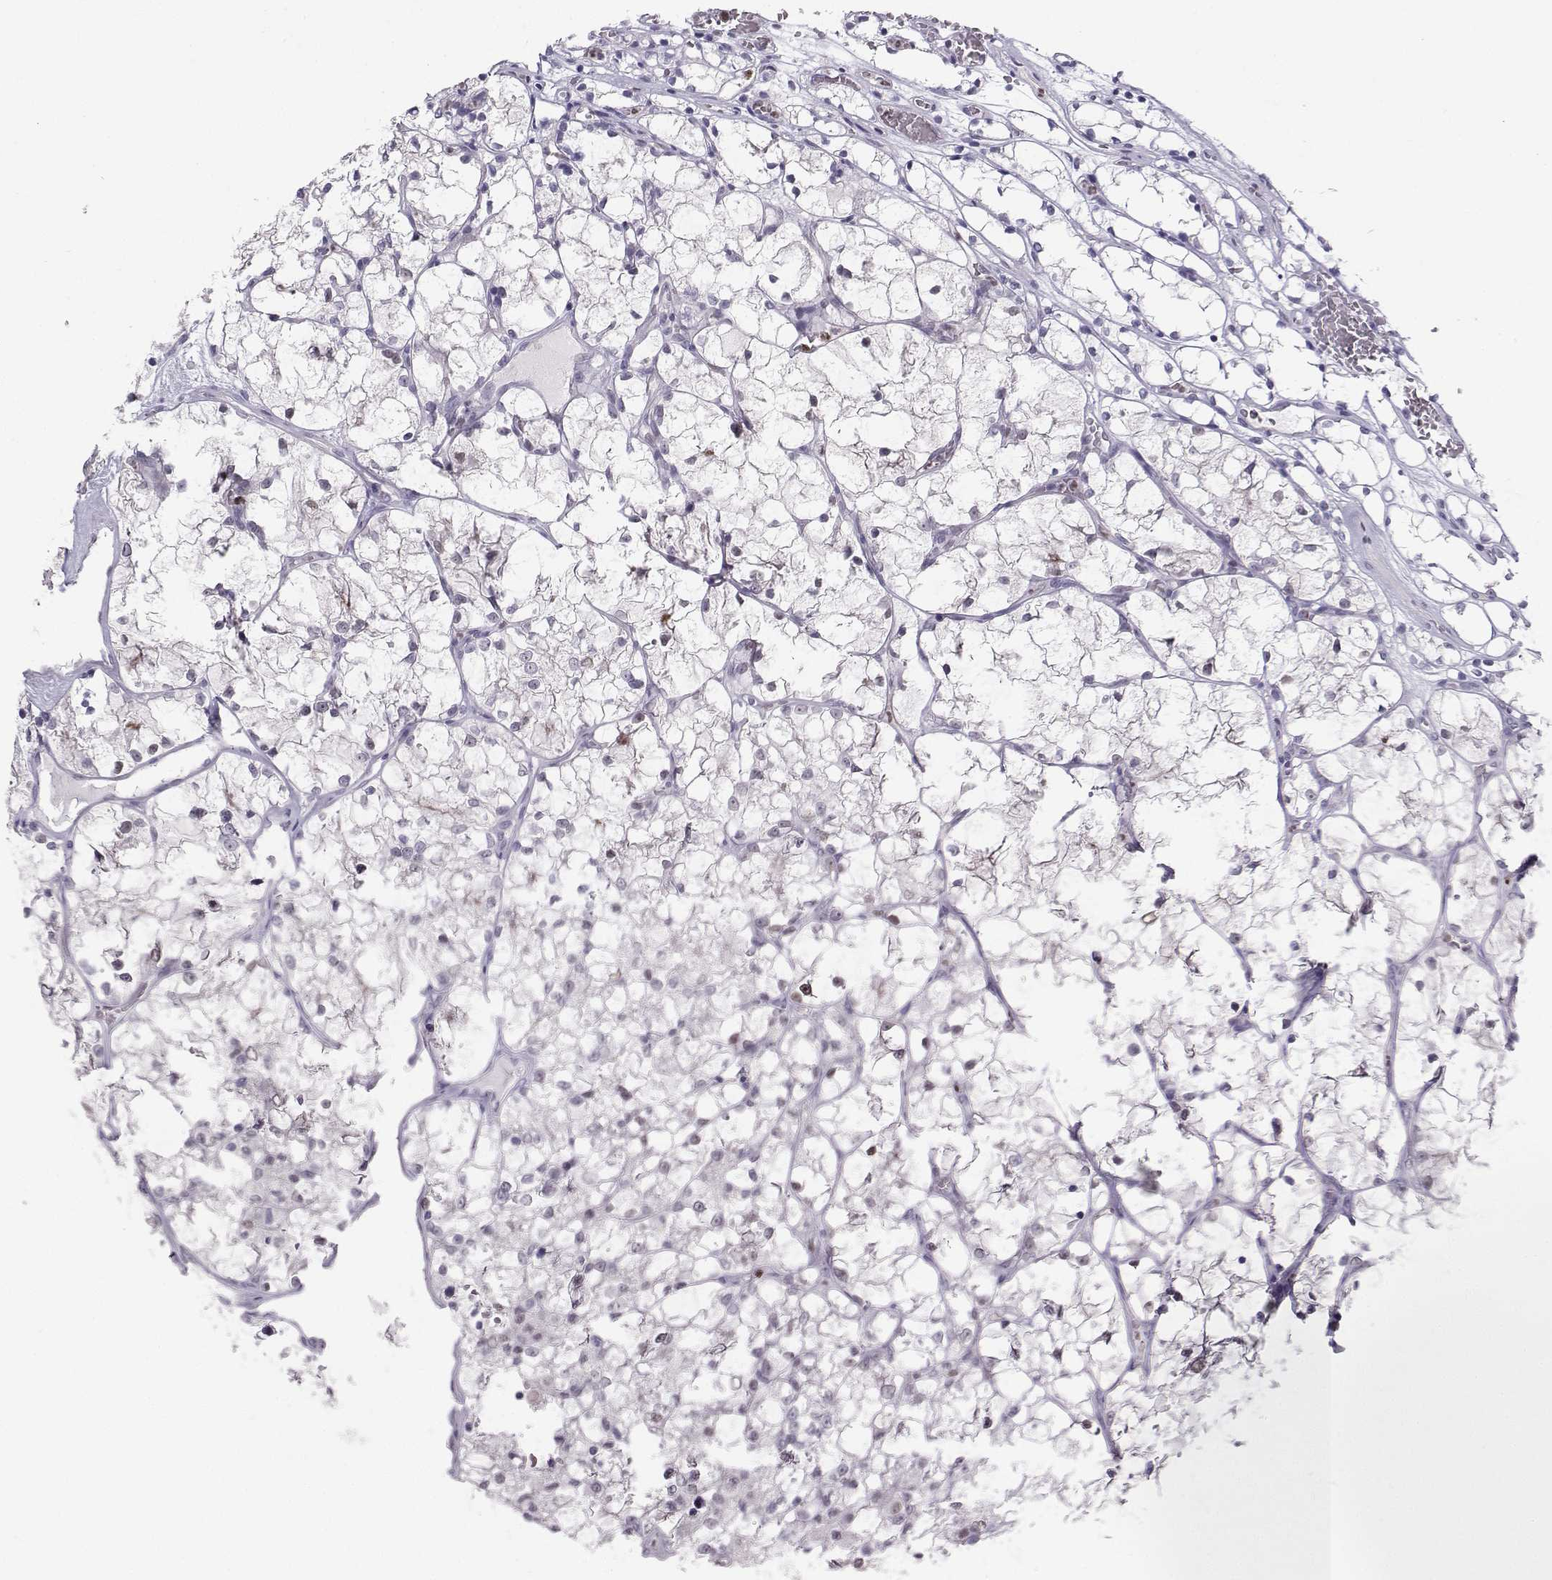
{"staining": {"intensity": "negative", "quantity": "none", "location": "none"}, "tissue": "renal cancer", "cell_type": "Tumor cells", "image_type": "cancer", "snomed": [{"axis": "morphology", "description": "Adenocarcinoma, NOS"}, {"axis": "topography", "description": "Kidney"}], "caption": "Renal cancer stained for a protein using immunohistochemistry (IHC) reveals no staining tumor cells.", "gene": "TEDC2", "patient": {"sex": "female", "age": 69}}